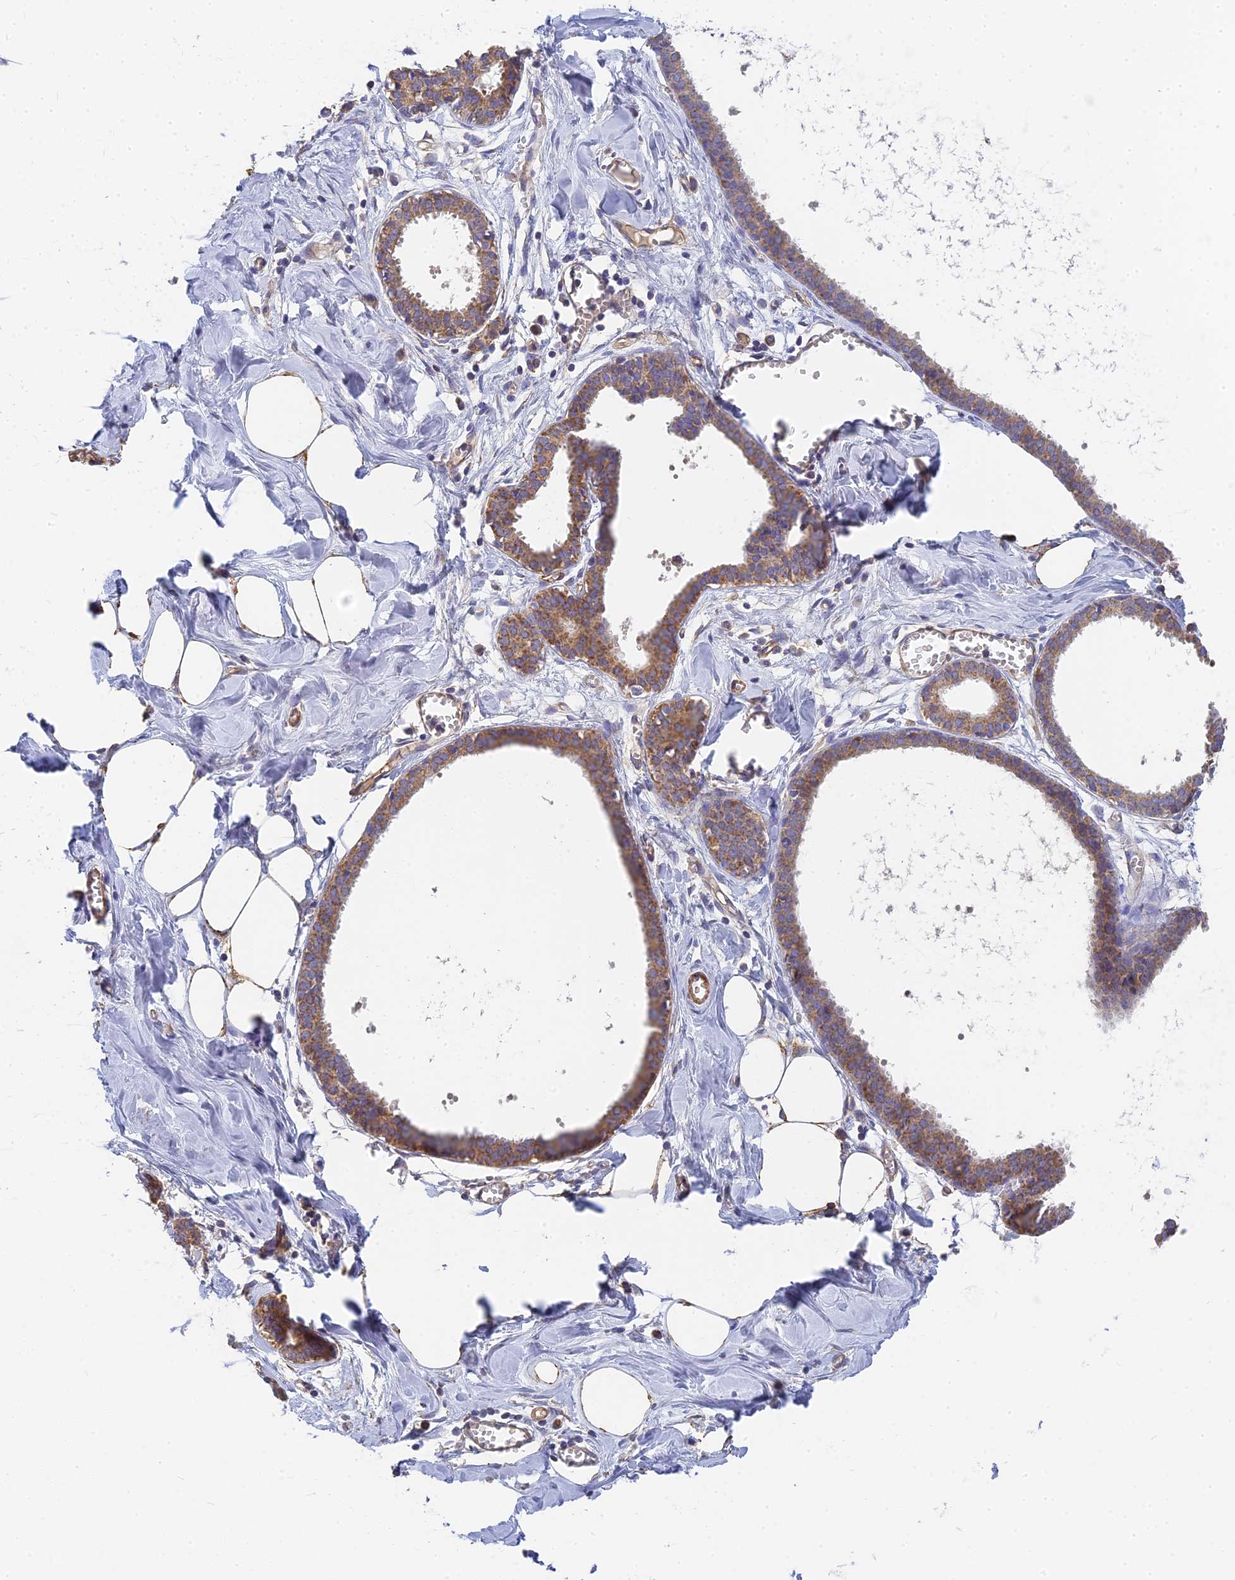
{"staining": {"intensity": "weak", "quantity": "25%-75%", "location": "cytoplasmic/membranous"}, "tissue": "breast", "cell_type": "Adipocytes", "image_type": "normal", "snomed": [{"axis": "morphology", "description": "Normal tissue, NOS"}, {"axis": "topography", "description": "Breast"}], "caption": "Weak cytoplasmic/membranous positivity for a protein is identified in approximately 25%-75% of adipocytes of normal breast using immunohistochemistry.", "gene": "MRPL15", "patient": {"sex": "female", "age": 27}}